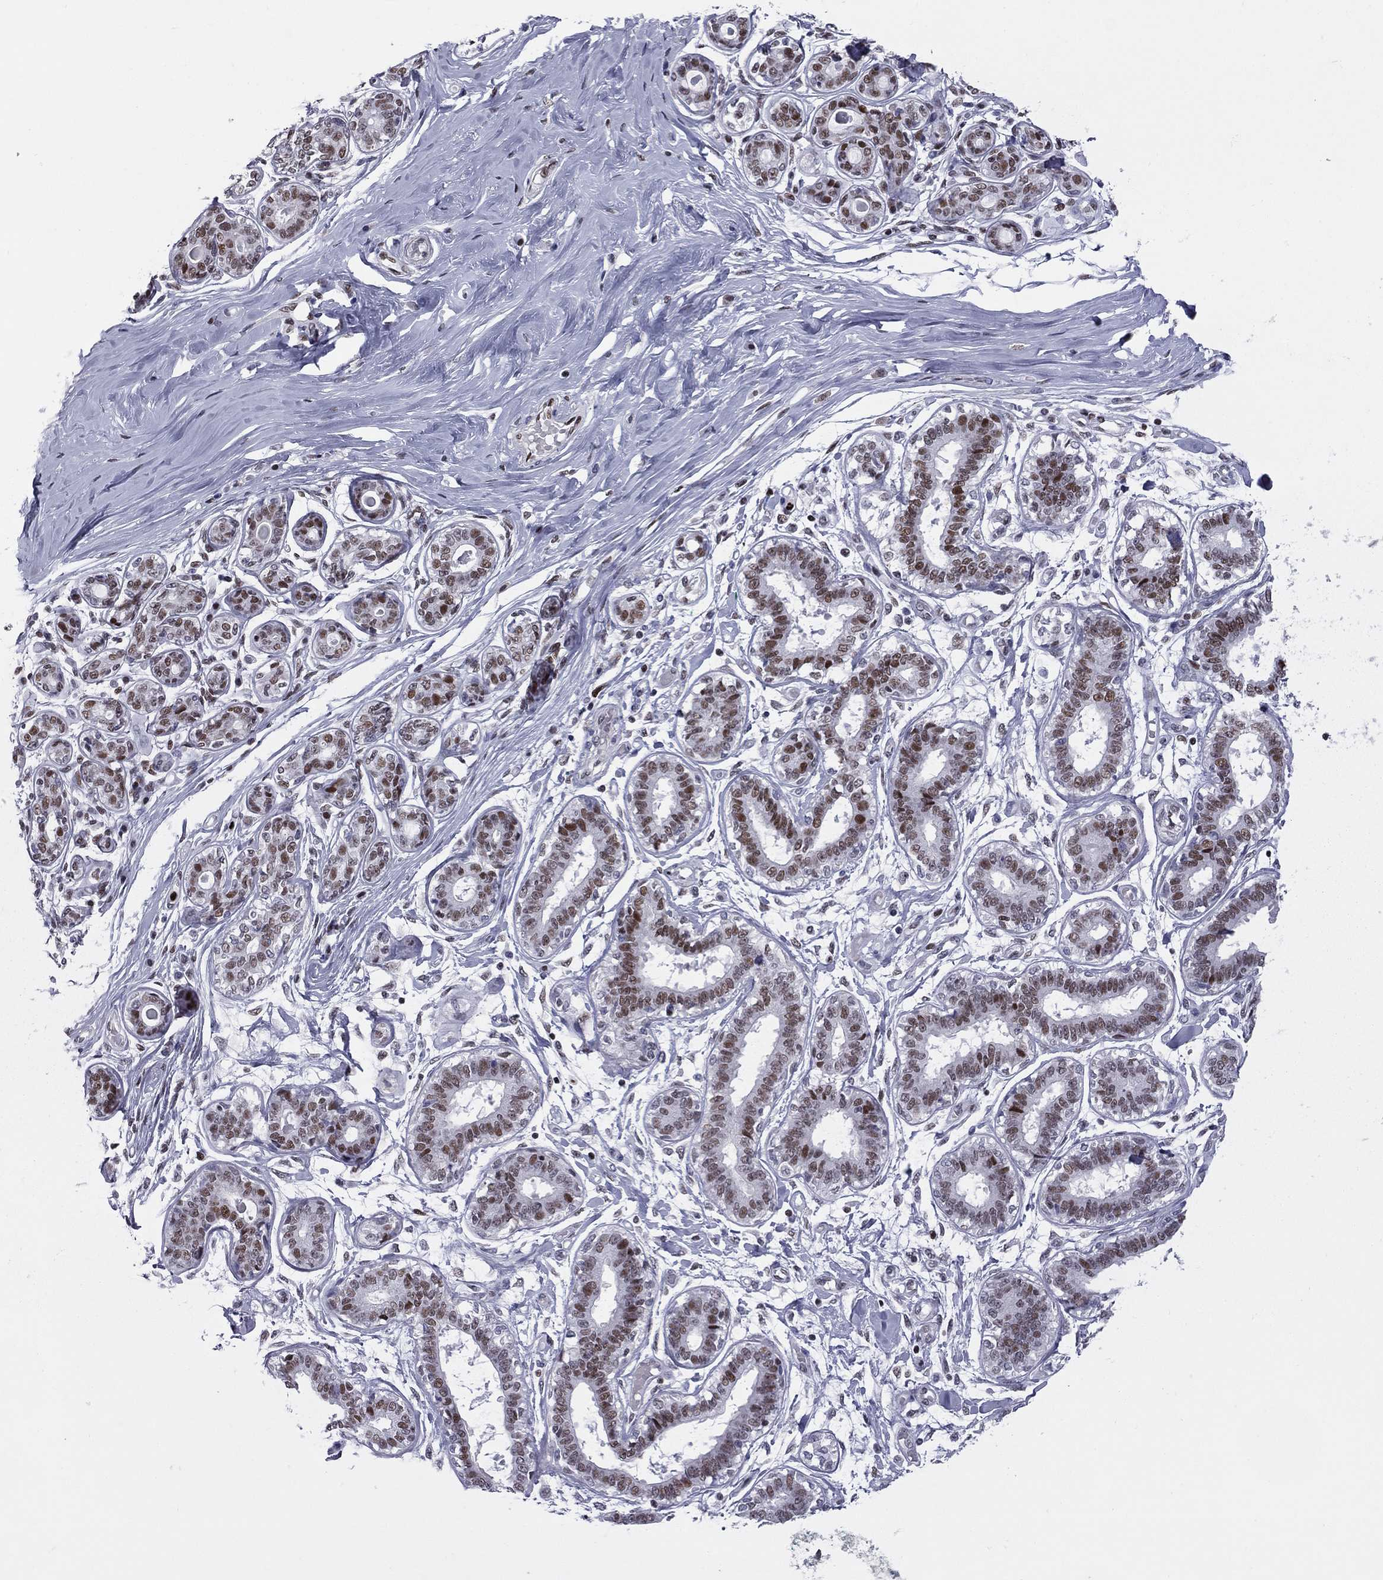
{"staining": {"intensity": "negative", "quantity": "none", "location": "none"}, "tissue": "breast", "cell_type": "Adipocytes", "image_type": "normal", "snomed": [{"axis": "morphology", "description": "Normal tissue, NOS"}, {"axis": "topography", "description": "Skin"}, {"axis": "topography", "description": "Breast"}], "caption": "IHC histopathology image of normal human breast stained for a protein (brown), which shows no expression in adipocytes.", "gene": "PCGF3", "patient": {"sex": "female", "age": 43}}